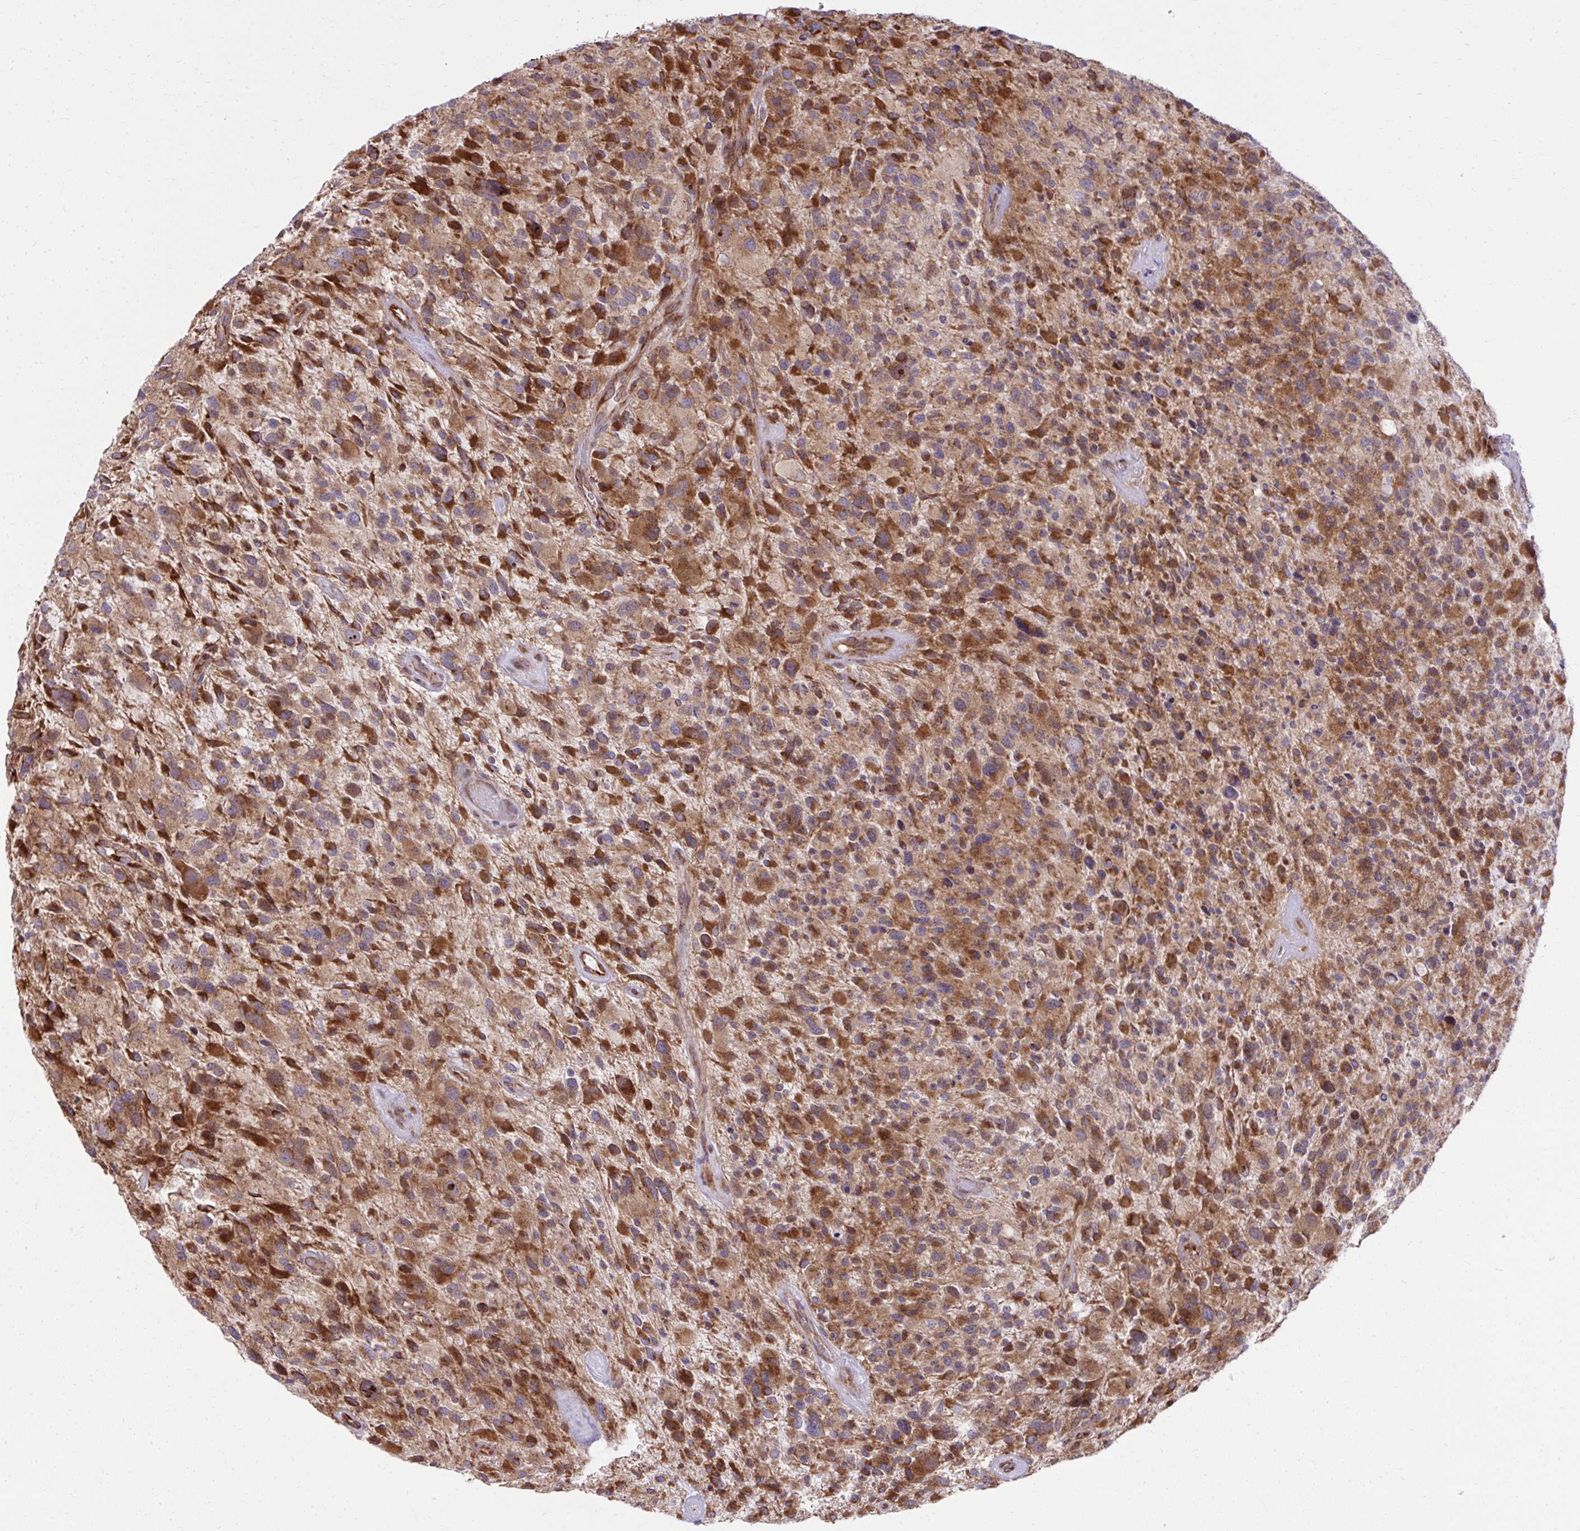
{"staining": {"intensity": "moderate", "quantity": ">75%", "location": "cytoplasmic/membranous"}, "tissue": "glioma", "cell_type": "Tumor cells", "image_type": "cancer", "snomed": [{"axis": "morphology", "description": "Glioma, malignant, High grade"}, {"axis": "topography", "description": "Brain"}], "caption": "Approximately >75% of tumor cells in human malignant high-grade glioma exhibit moderate cytoplasmic/membranous protein staining as visualized by brown immunohistochemical staining.", "gene": "NMNAT3", "patient": {"sex": "female", "age": 67}}